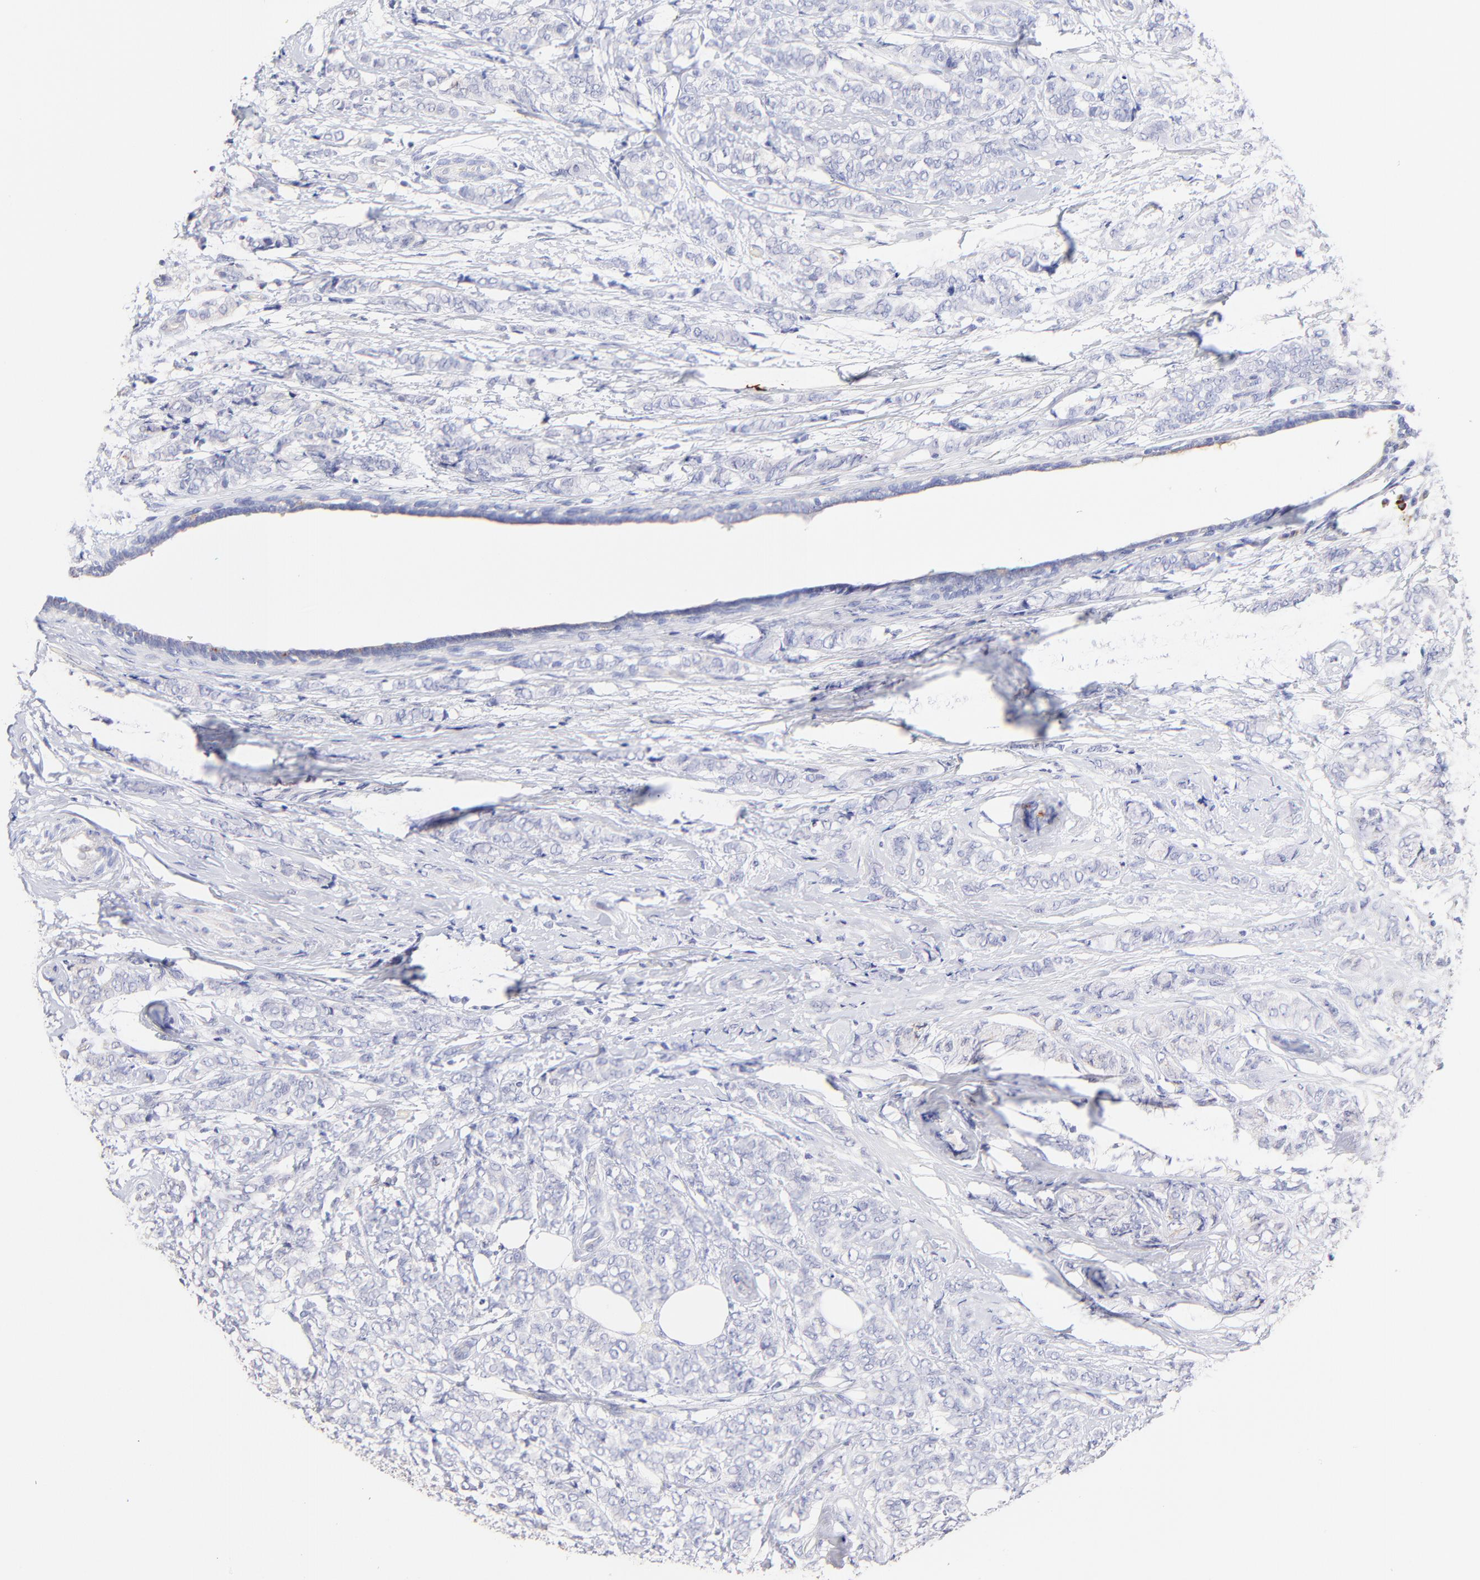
{"staining": {"intensity": "negative", "quantity": "none", "location": "none"}, "tissue": "breast cancer", "cell_type": "Tumor cells", "image_type": "cancer", "snomed": [{"axis": "morphology", "description": "Lobular carcinoma"}, {"axis": "topography", "description": "Breast"}], "caption": "Immunohistochemistry (IHC) micrograph of lobular carcinoma (breast) stained for a protein (brown), which exhibits no staining in tumor cells.", "gene": "ASB9", "patient": {"sex": "female", "age": 60}}